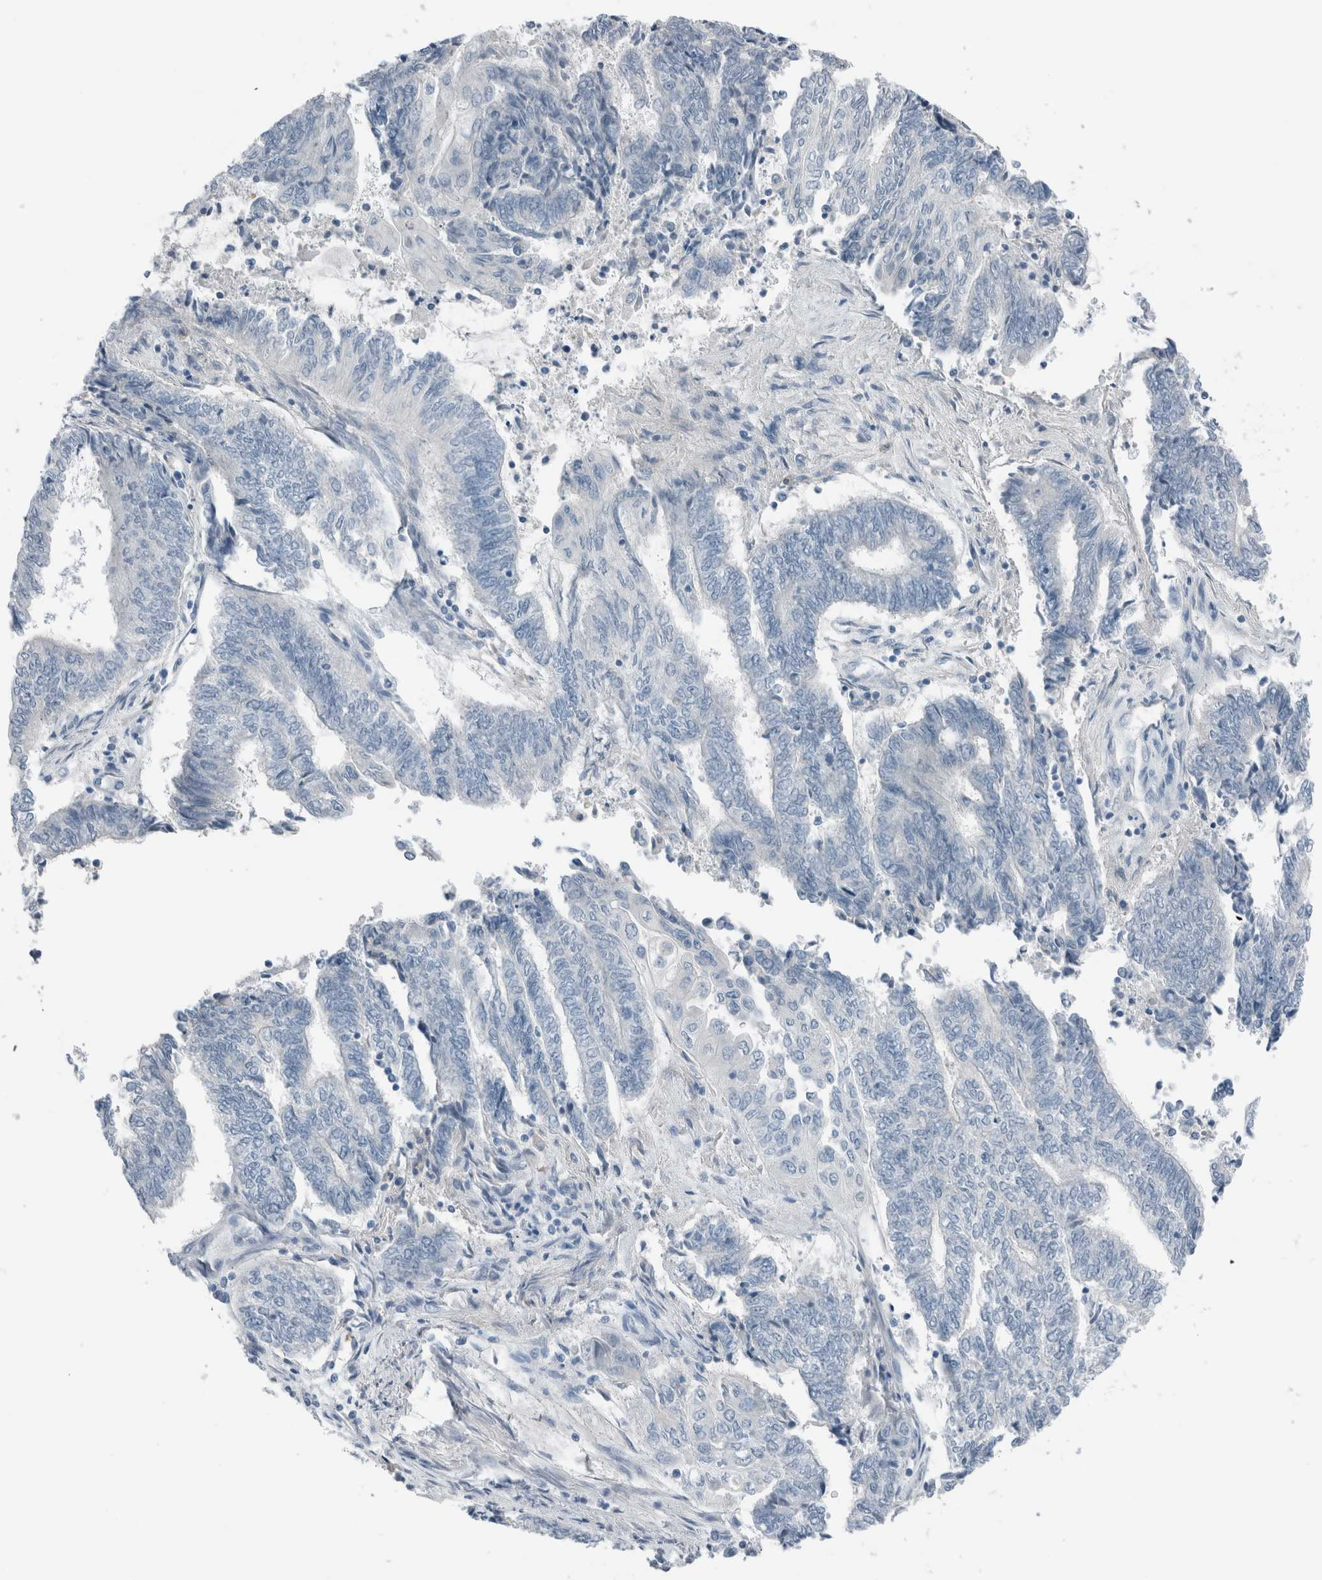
{"staining": {"intensity": "negative", "quantity": "none", "location": "none"}, "tissue": "endometrial cancer", "cell_type": "Tumor cells", "image_type": "cancer", "snomed": [{"axis": "morphology", "description": "Adenocarcinoma, NOS"}, {"axis": "topography", "description": "Uterus"}, {"axis": "topography", "description": "Endometrium"}], "caption": "The micrograph reveals no staining of tumor cells in endometrial adenocarcinoma. The staining was performed using DAB to visualize the protein expression in brown, while the nuclei were stained in blue with hematoxylin (Magnification: 20x).", "gene": "DUOX1", "patient": {"sex": "female", "age": 70}}